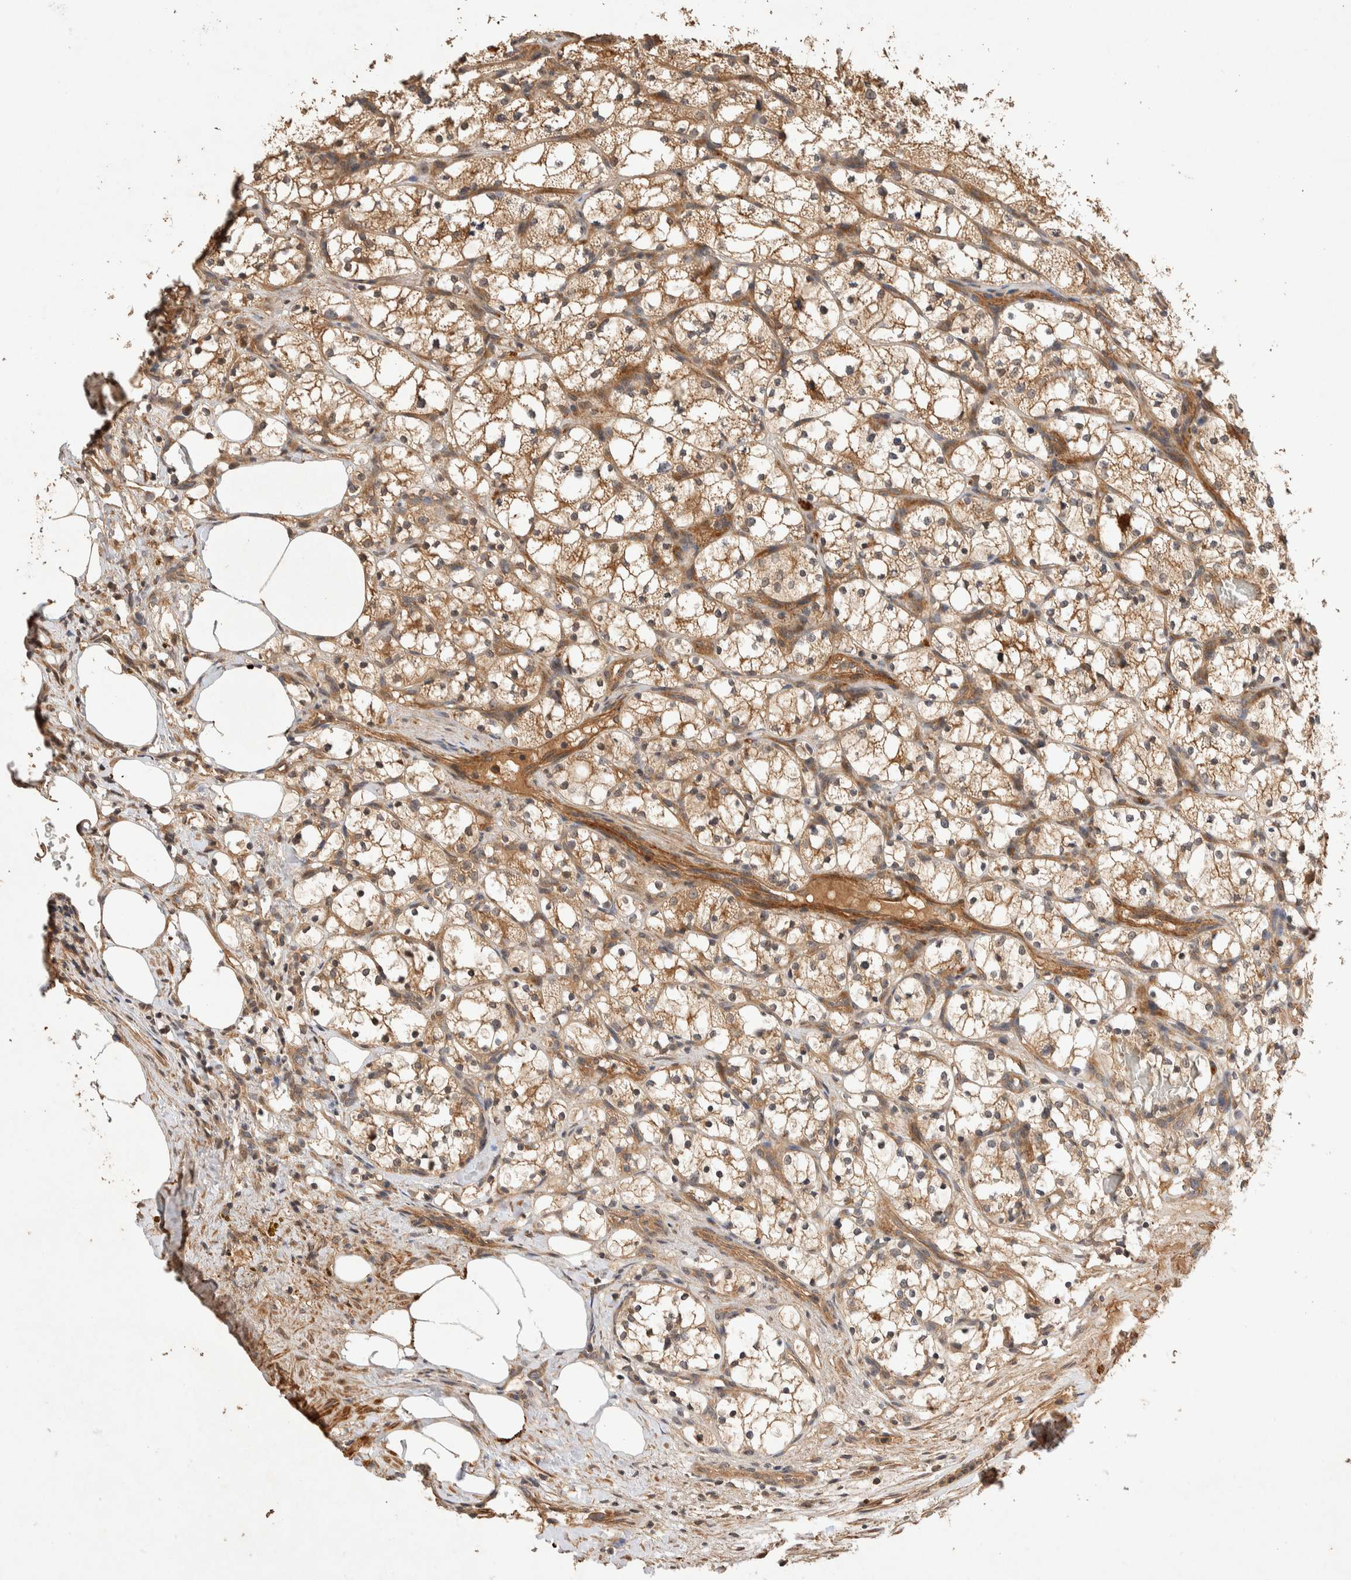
{"staining": {"intensity": "moderate", "quantity": ">75%", "location": "cytoplasmic/membranous"}, "tissue": "renal cancer", "cell_type": "Tumor cells", "image_type": "cancer", "snomed": [{"axis": "morphology", "description": "Adenocarcinoma, NOS"}, {"axis": "topography", "description": "Kidney"}], "caption": "DAB immunohistochemical staining of renal cancer exhibits moderate cytoplasmic/membranous protein staining in about >75% of tumor cells.", "gene": "NSMAF", "patient": {"sex": "female", "age": 69}}